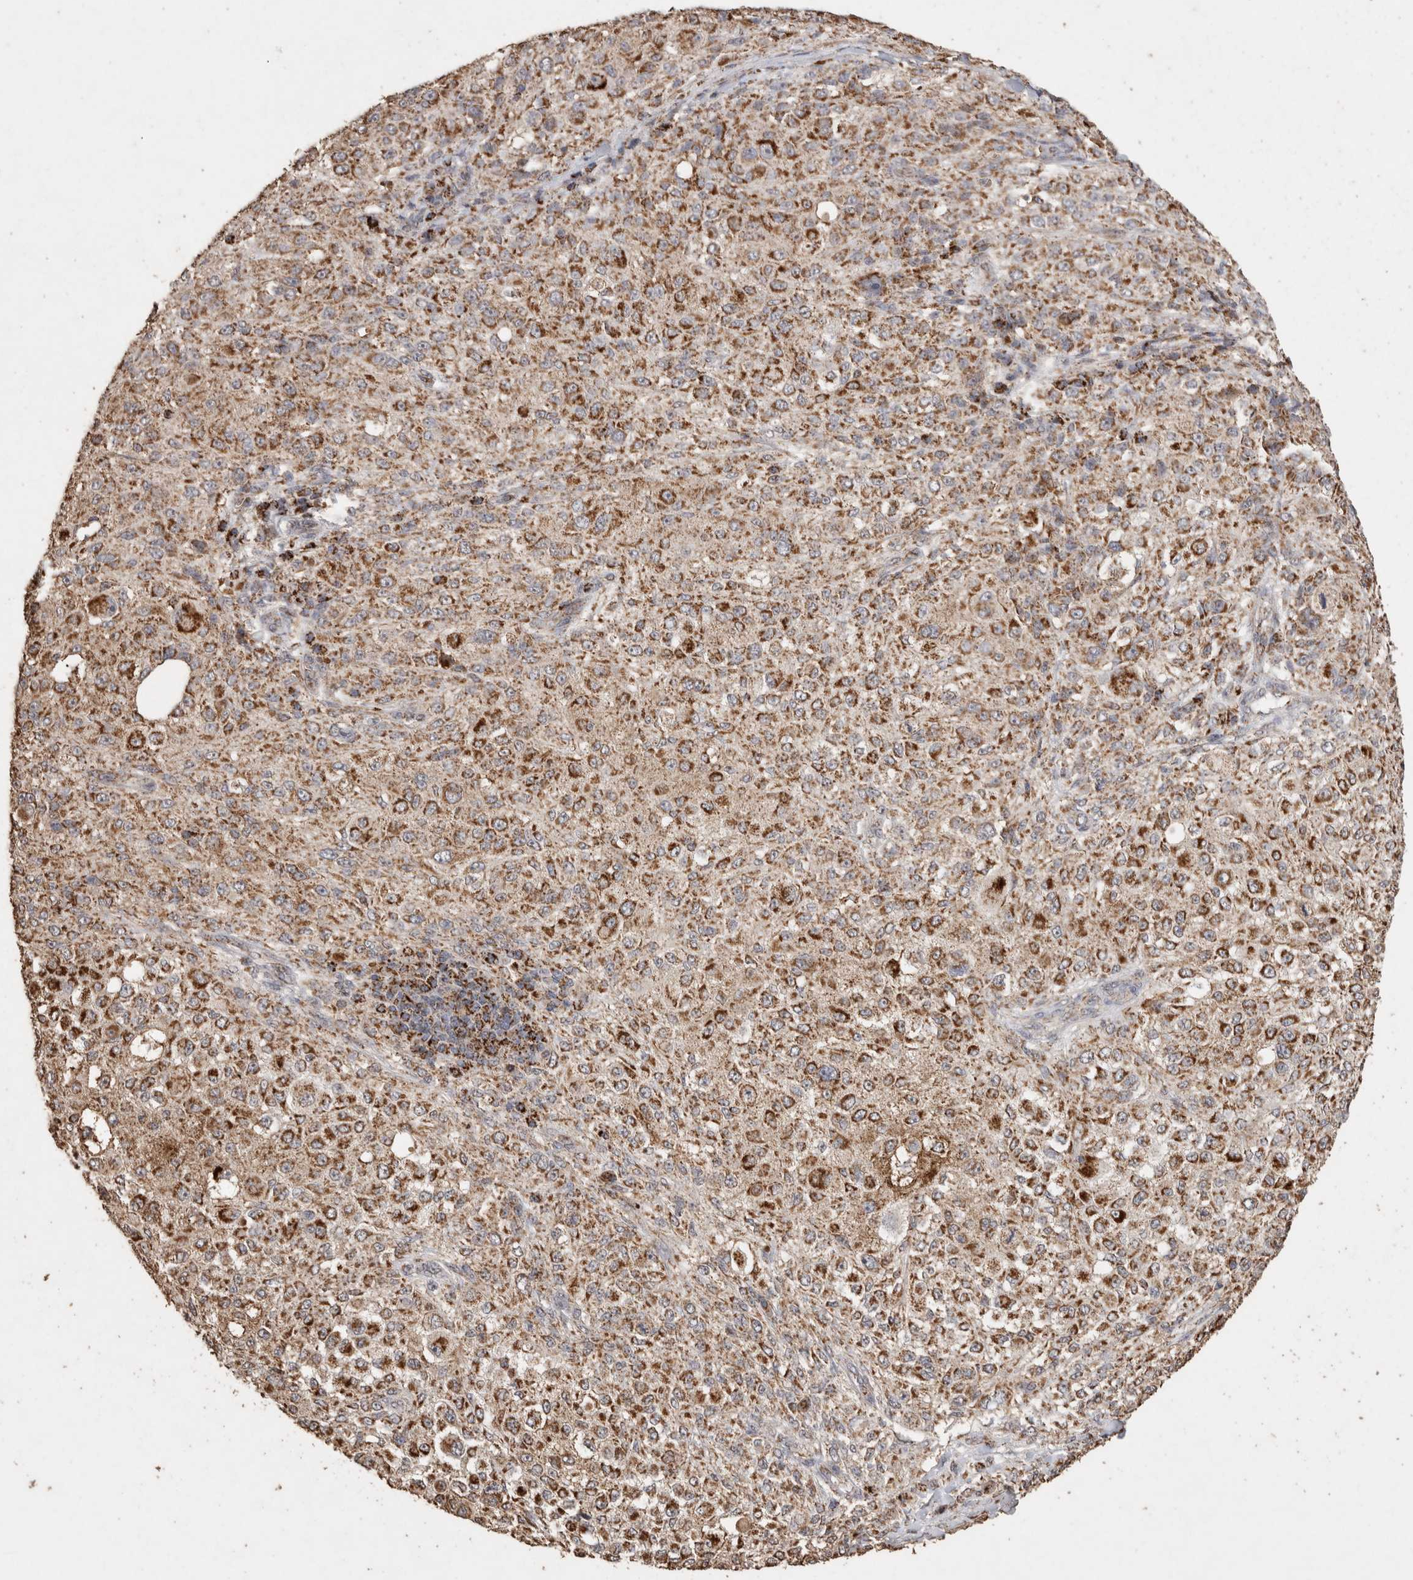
{"staining": {"intensity": "moderate", "quantity": ">75%", "location": "cytoplasmic/membranous"}, "tissue": "melanoma", "cell_type": "Tumor cells", "image_type": "cancer", "snomed": [{"axis": "morphology", "description": "Necrosis, NOS"}, {"axis": "morphology", "description": "Malignant melanoma, NOS"}, {"axis": "topography", "description": "Skin"}], "caption": "Protein expression analysis of melanoma displays moderate cytoplasmic/membranous expression in approximately >75% of tumor cells.", "gene": "ACADM", "patient": {"sex": "female", "age": 87}}